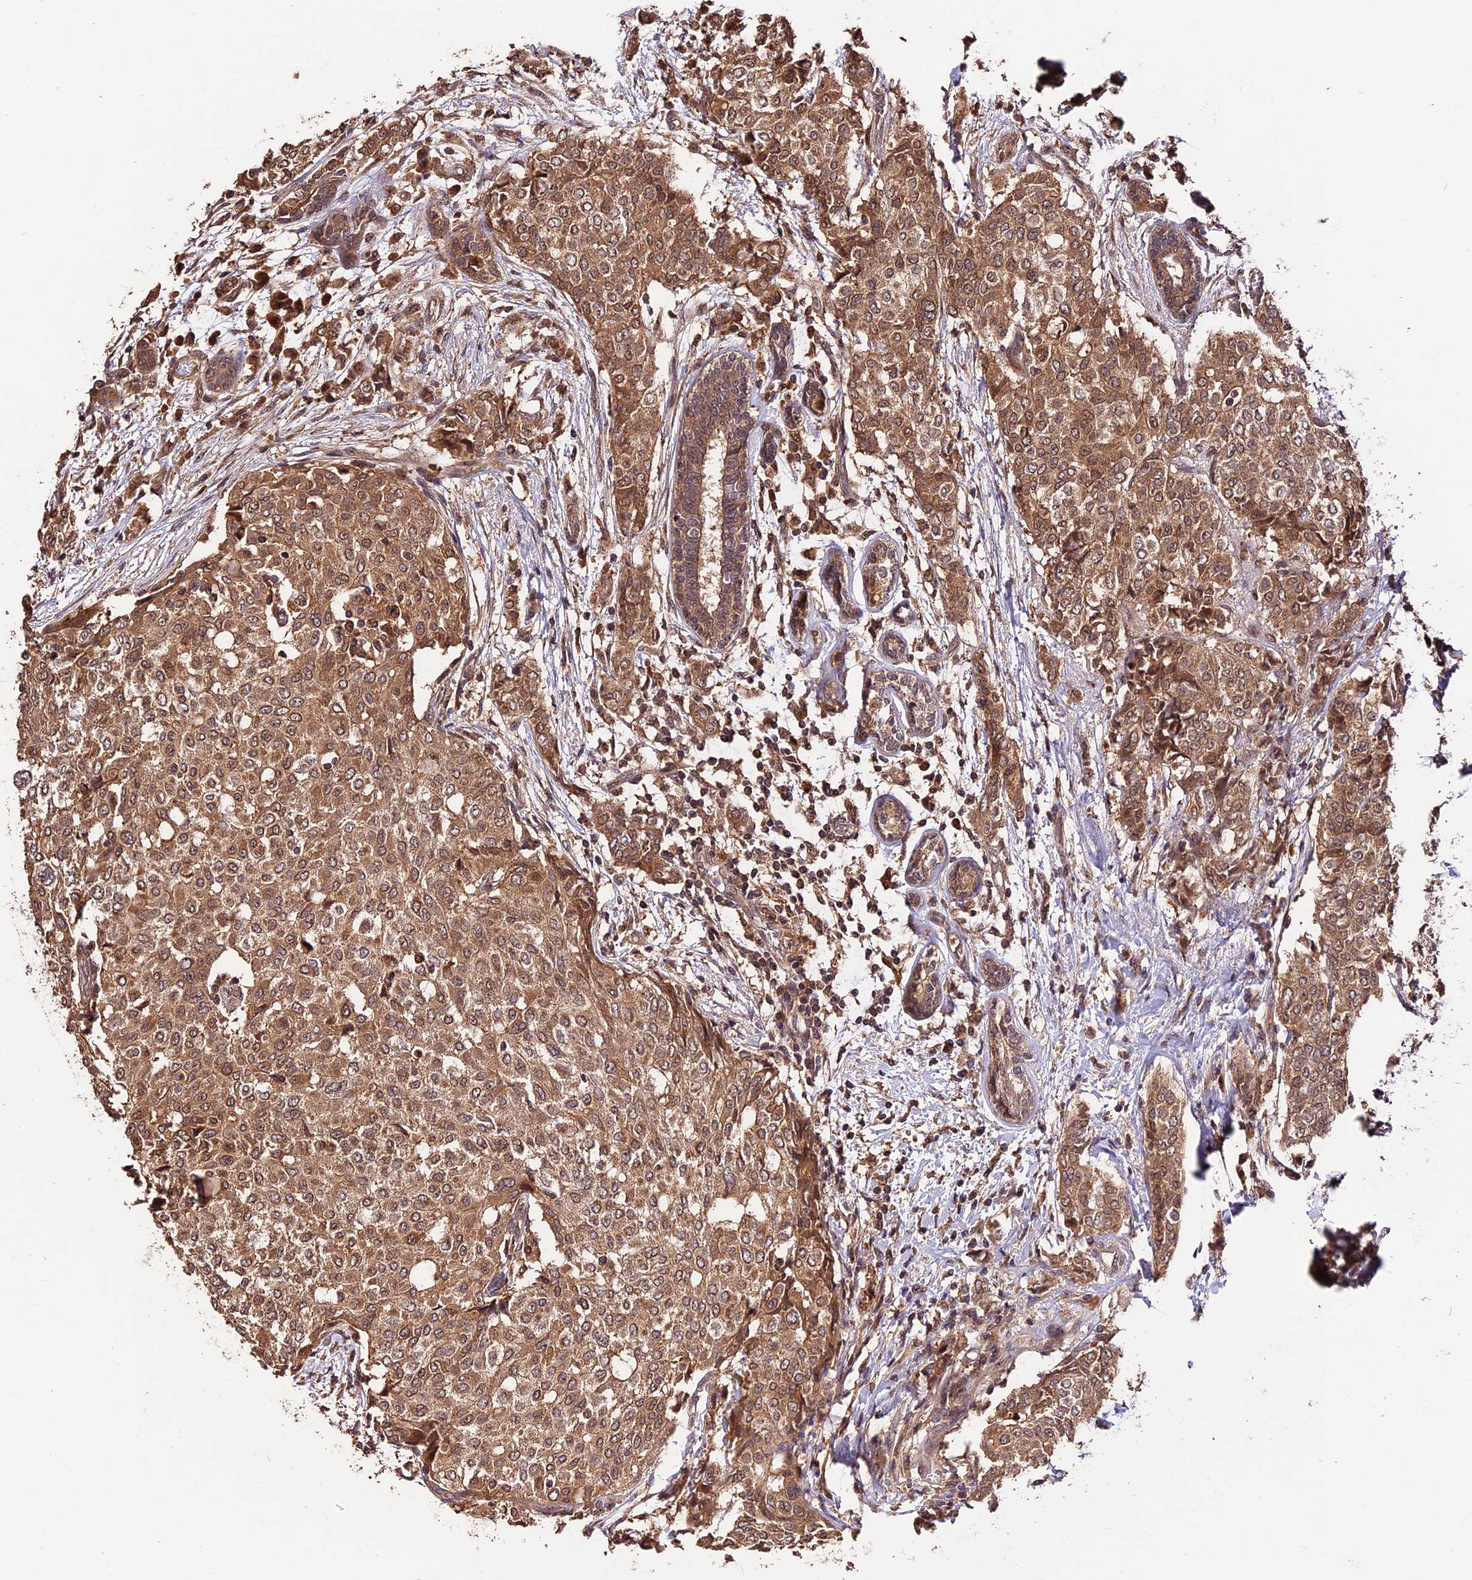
{"staining": {"intensity": "moderate", "quantity": ">75%", "location": "cytoplasmic/membranous"}, "tissue": "breast cancer", "cell_type": "Tumor cells", "image_type": "cancer", "snomed": [{"axis": "morphology", "description": "Lobular carcinoma"}, {"axis": "topography", "description": "Breast"}], "caption": "Lobular carcinoma (breast) stained with immunohistochemistry (IHC) demonstrates moderate cytoplasmic/membranous staining in about >75% of tumor cells.", "gene": "TRMT1", "patient": {"sex": "female", "age": 51}}